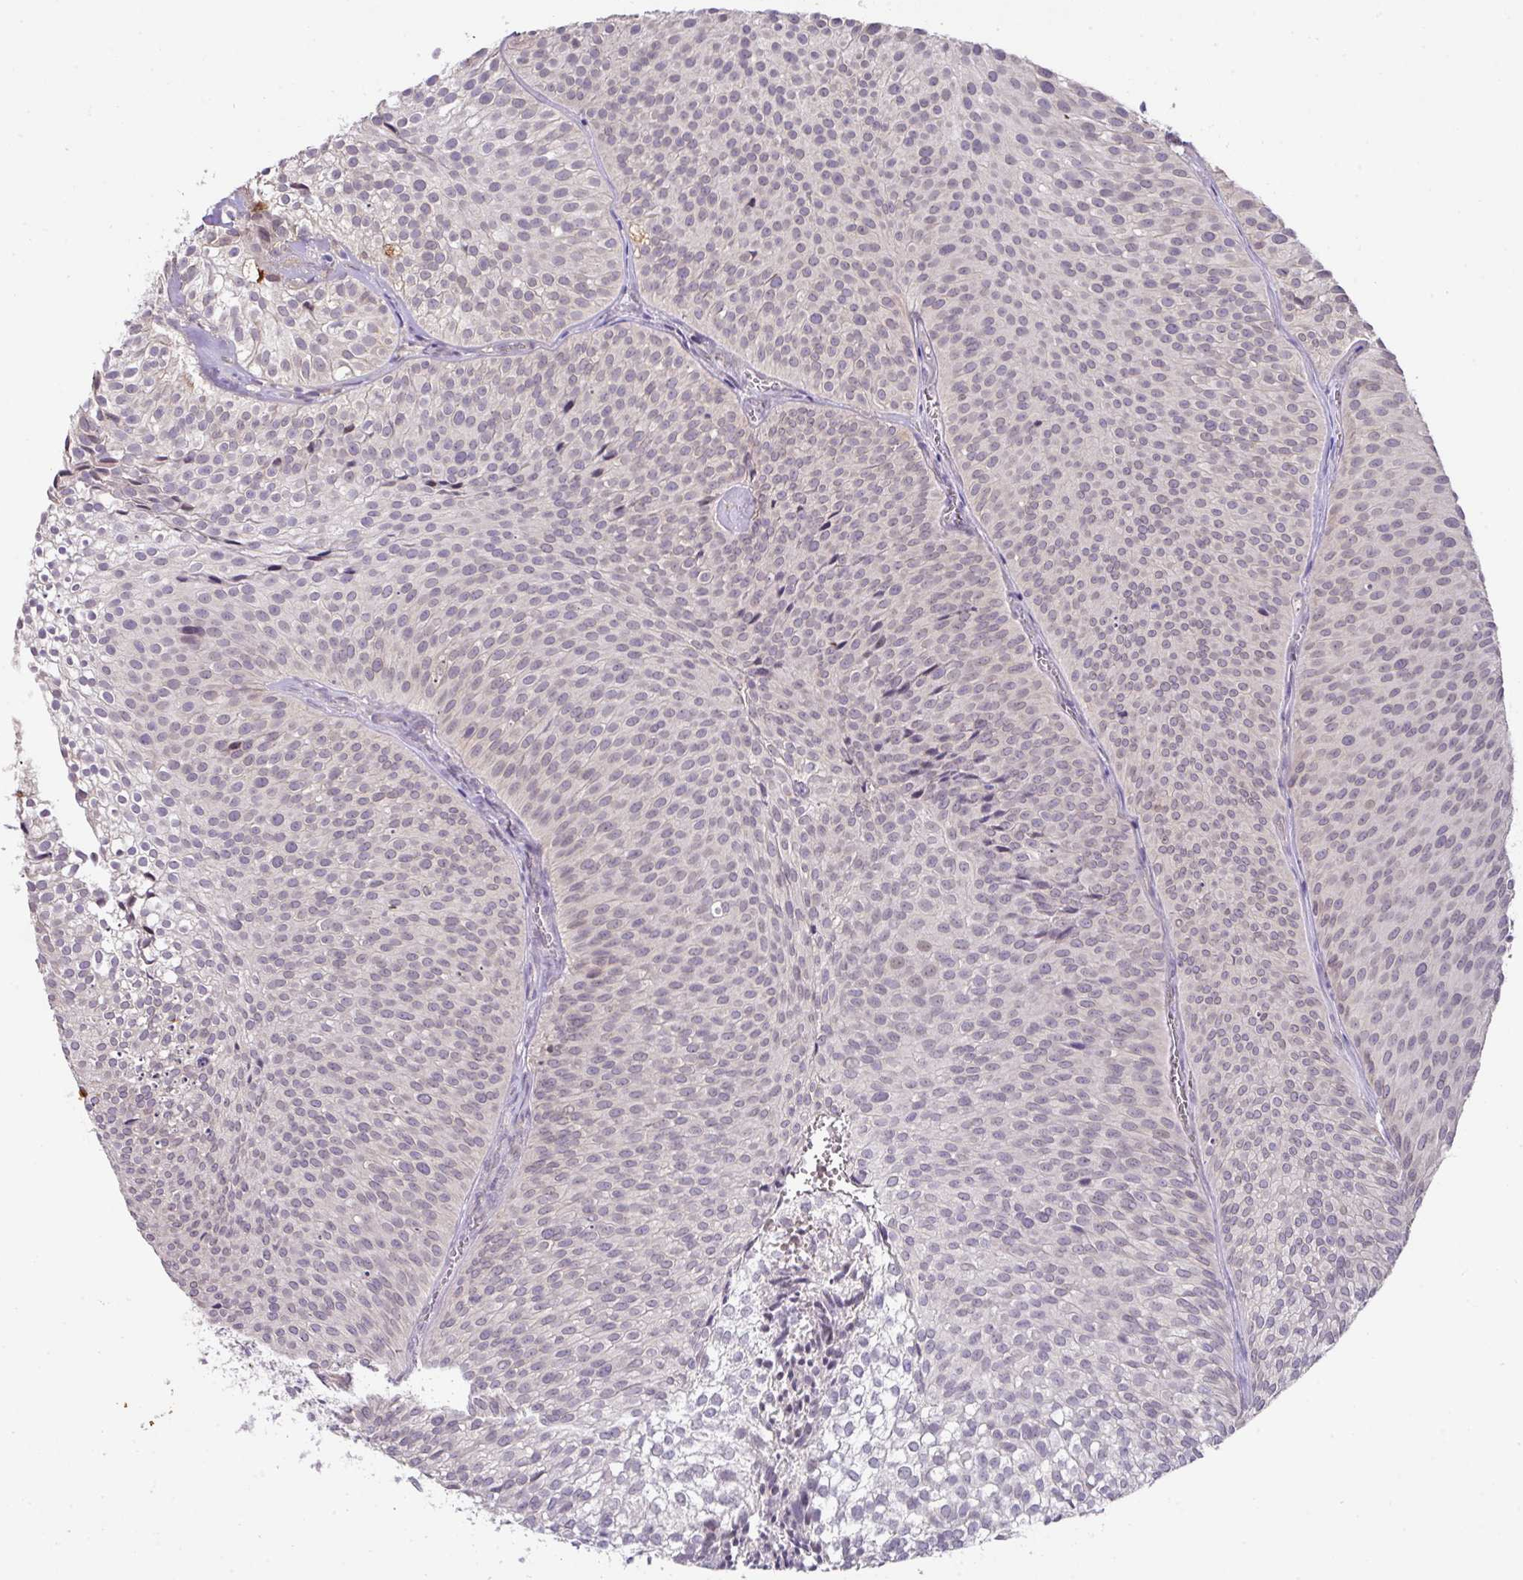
{"staining": {"intensity": "negative", "quantity": "none", "location": "none"}, "tissue": "urothelial cancer", "cell_type": "Tumor cells", "image_type": "cancer", "snomed": [{"axis": "morphology", "description": "Urothelial carcinoma, Low grade"}, {"axis": "topography", "description": "Urinary bladder"}], "caption": "Immunohistochemistry (IHC) photomicrograph of neoplastic tissue: human urothelial carcinoma (low-grade) stained with DAB displays no significant protein staining in tumor cells. The staining was performed using DAB to visualize the protein expression in brown, while the nuclei were stained in blue with hematoxylin (Magnification: 20x).", "gene": "GCNT7", "patient": {"sex": "male", "age": 91}}